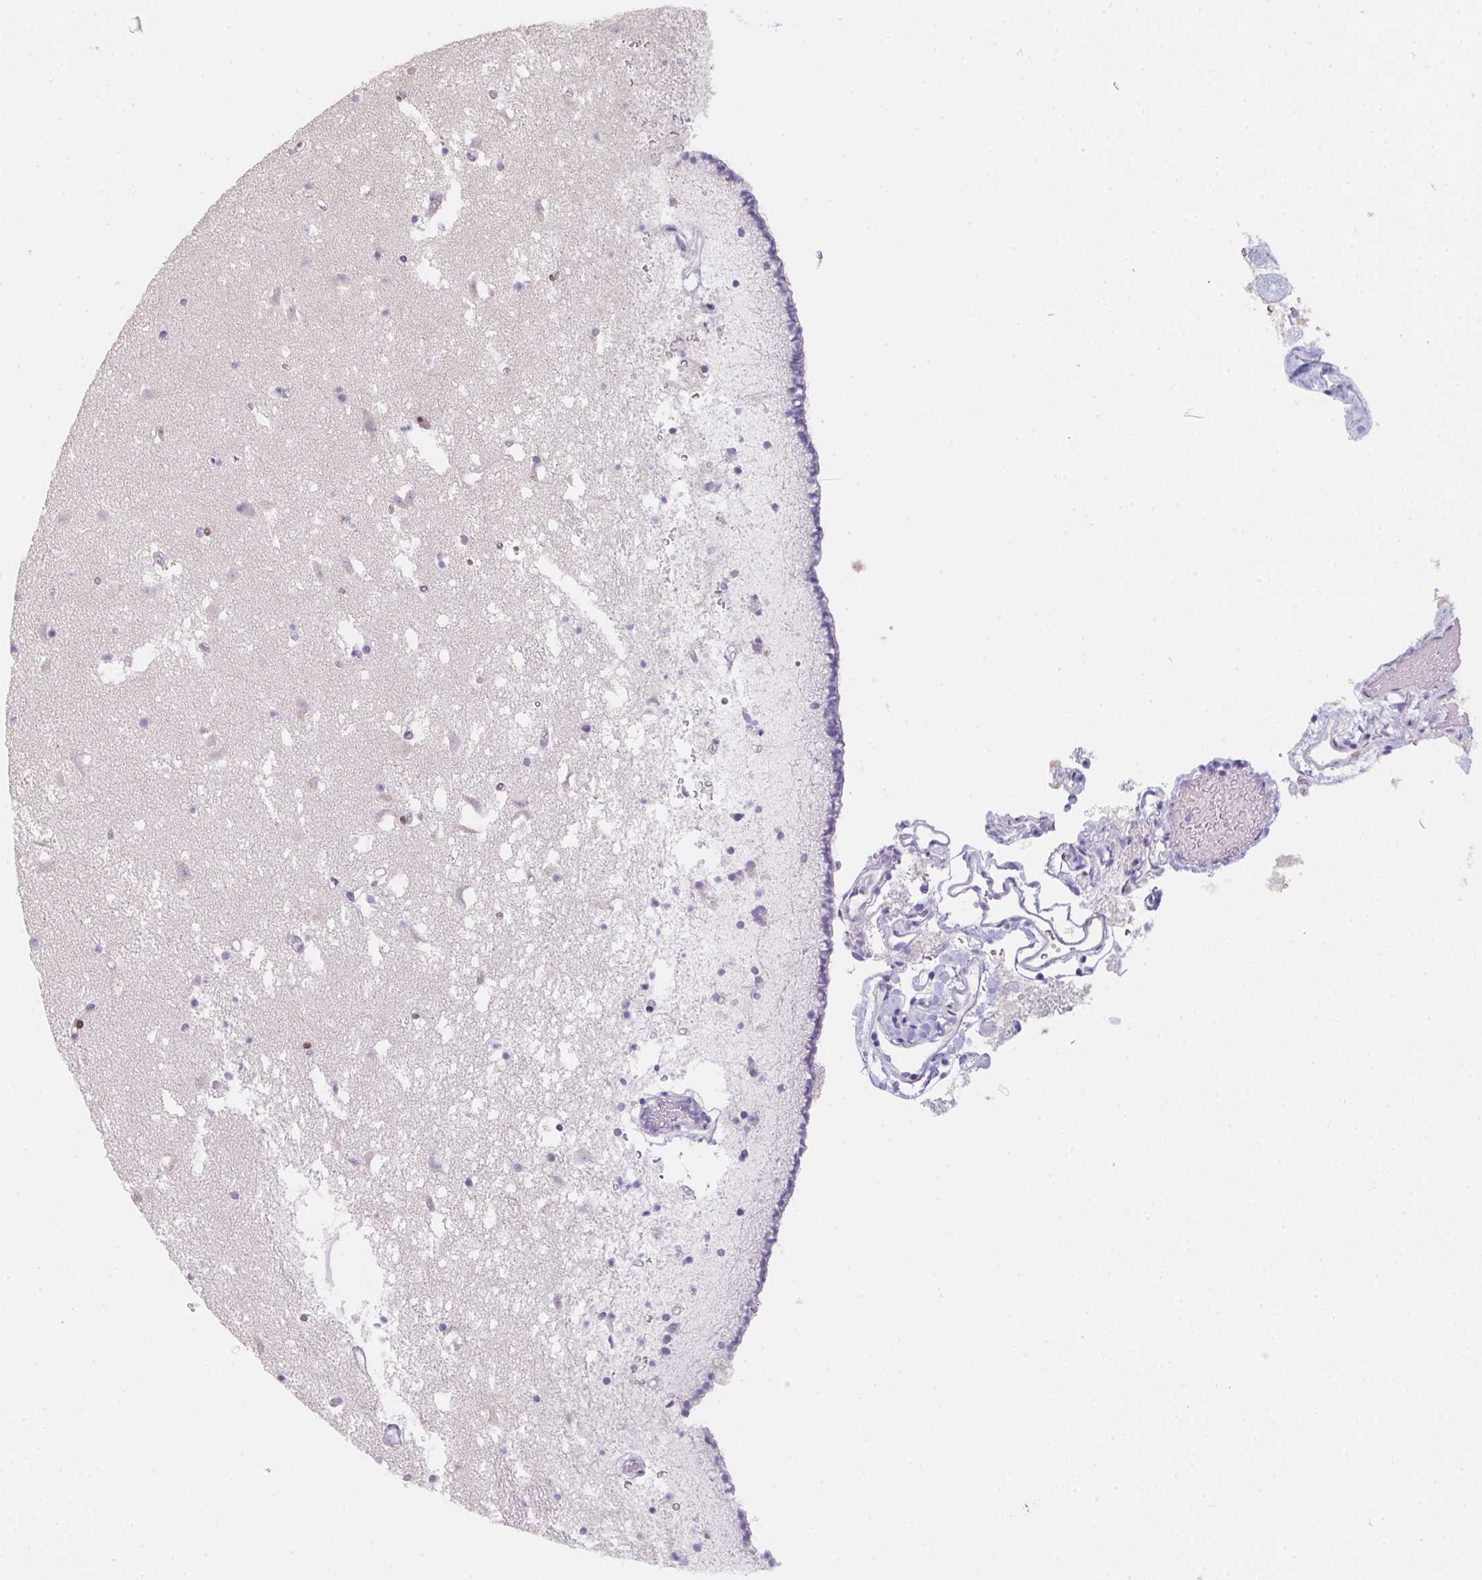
{"staining": {"intensity": "negative", "quantity": "none", "location": "none"}, "tissue": "caudate", "cell_type": "Glial cells", "image_type": "normal", "snomed": [{"axis": "morphology", "description": "Normal tissue, NOS"}, {"axis": "topography", "description": "Lateral ventricle wall"}], "caption": "Immunohistochemistry (IHC) photomicrograph of benign caudate: human caudate stained with DAB exhibits no significant protein staining in glial cells.", "gene": "MYL4", "patient": {"sex": "female", "age": 42}}